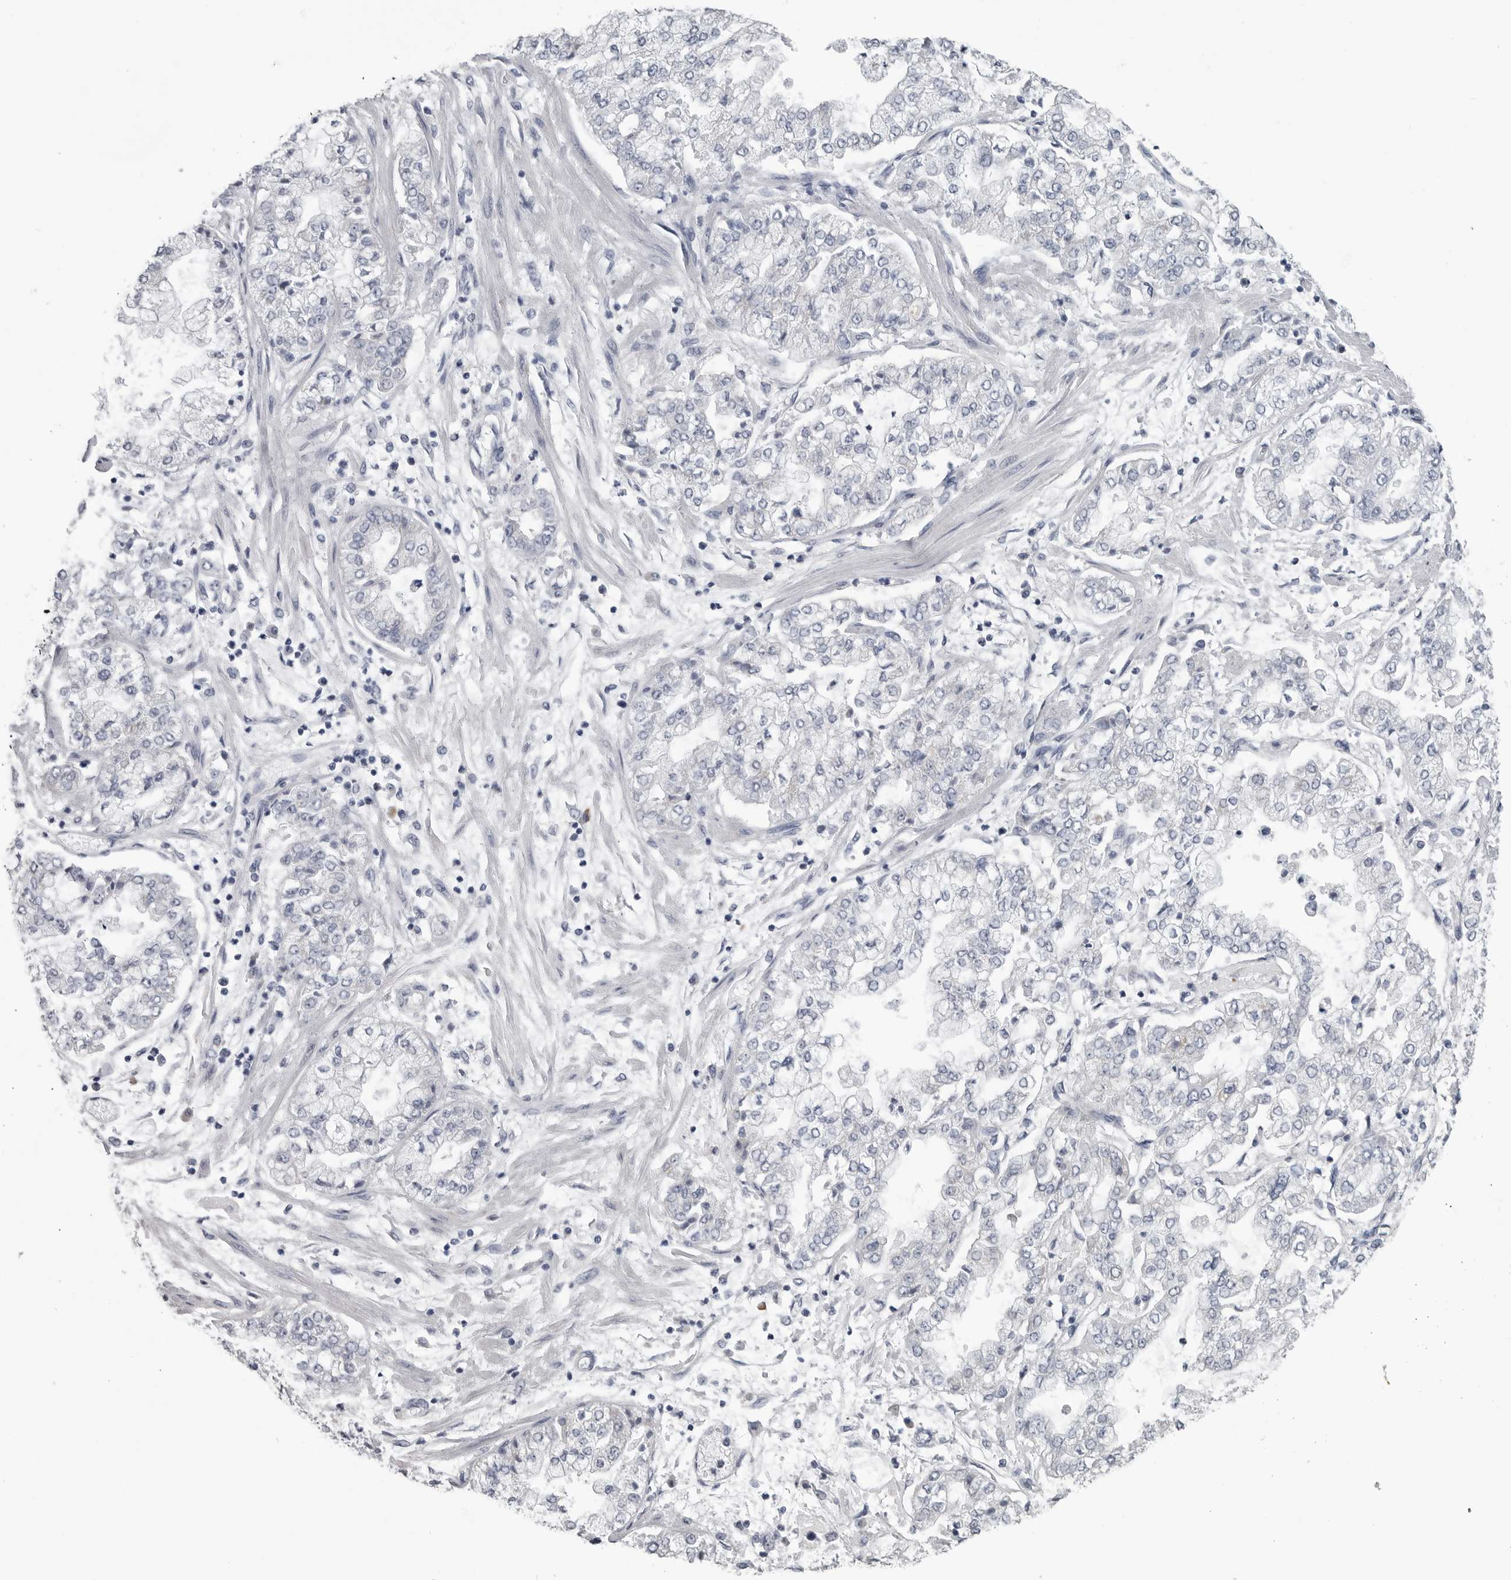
{"staining": {"intensity": "negative", "quantity": "none", "location": "none"}, "tissue": "stomach cancer", "cell_type": "Tumor cells", "image_type": "cancer", "snomed": [{"axis": "morphology", "description": "Adenocarcinoma, NOS"}, {"axis": "topography", "description": "Stomach"}], "caption": "Protein analysis of stomach cancer demonstrates no significant positivity in tumor cells. (Brightfield microscopy of DAB IHC at high magnification).", "gene": "MYOC", "patient": {"sex": "male", "age": 76}}